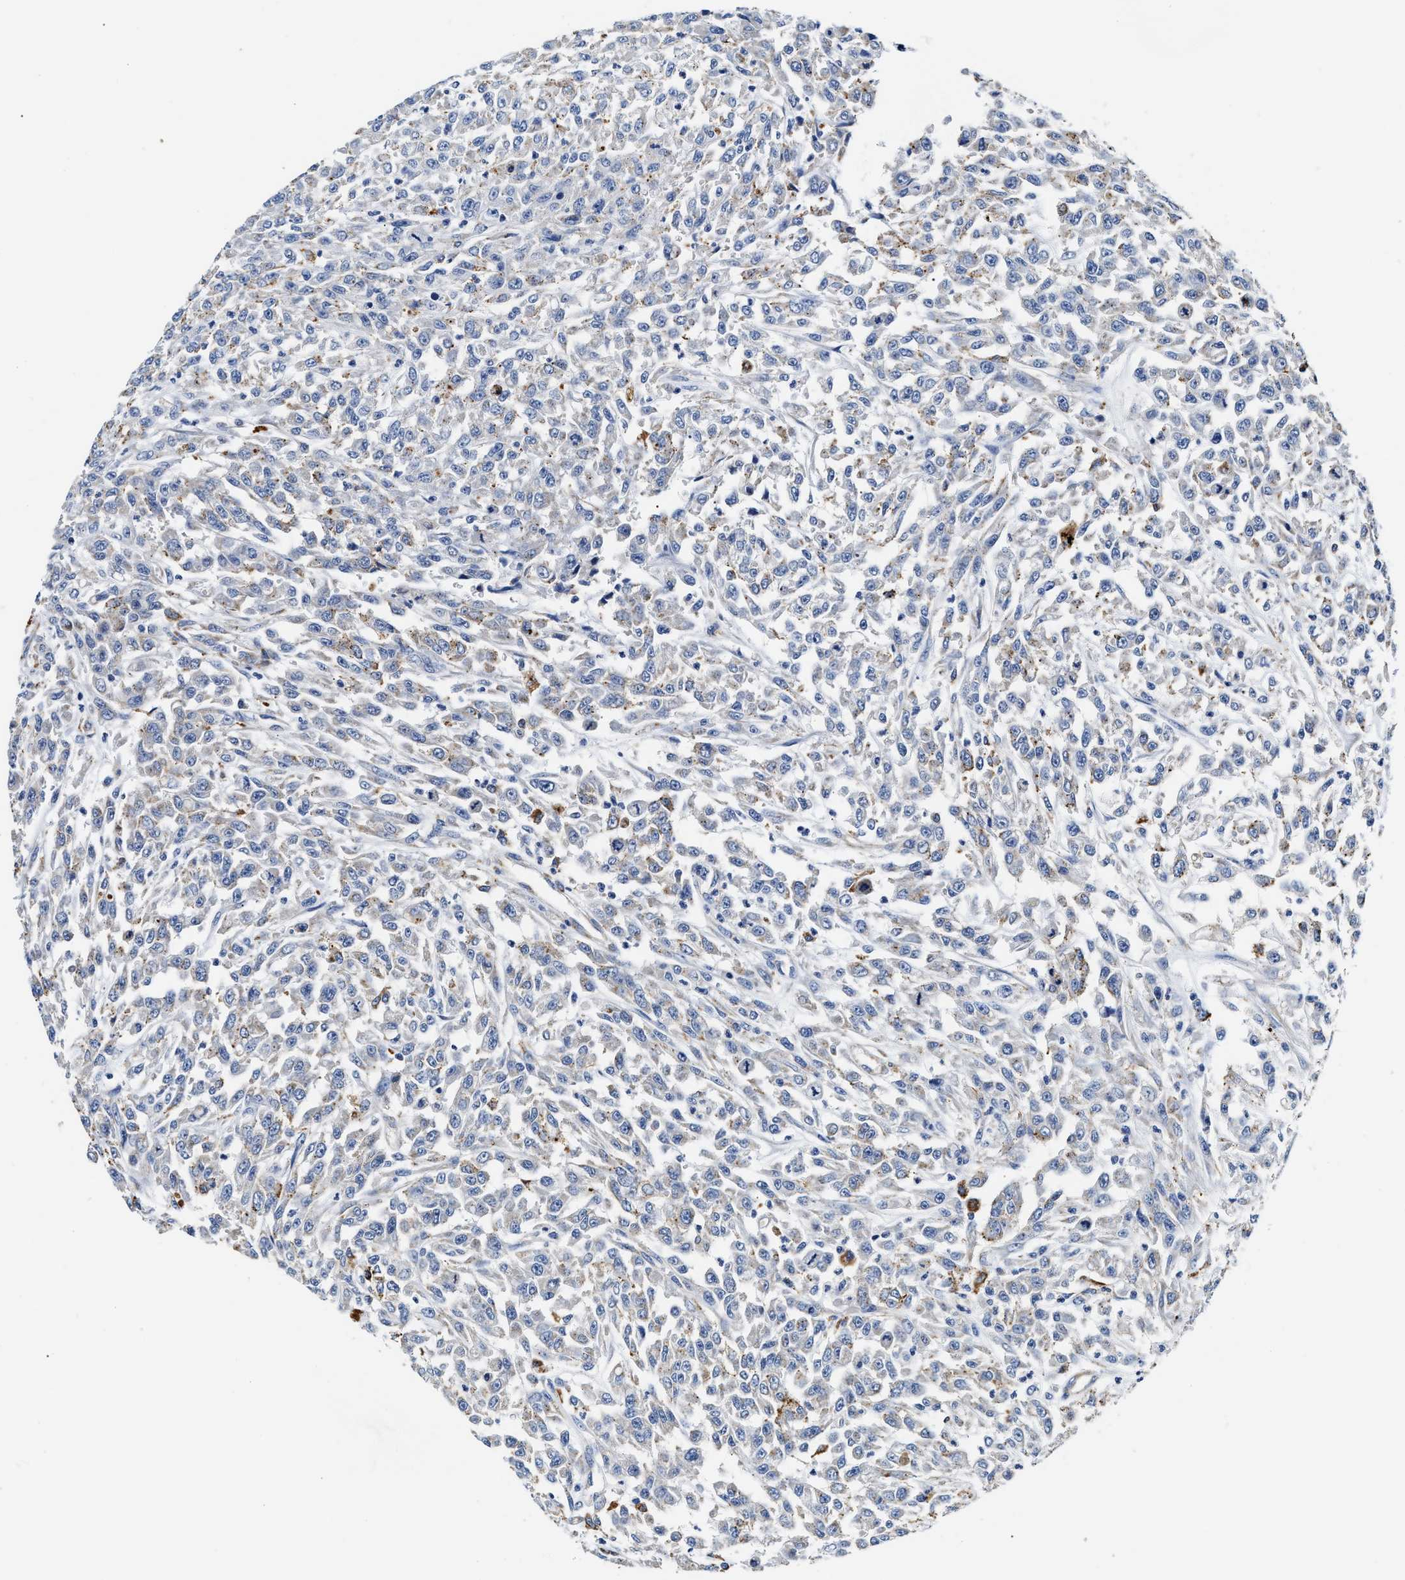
{"staining": {"intensity": "weak", "quantity": "25%-75%", "location": "cytoplasmic/membranous"}, "tissue": "urothelial cancer", "cell_type": "Tumor cells", "image_type": "cancer", "snomed": [{"axis": "morphology", "description": "Urothelial carcinoma, High grade"}, {"axis": "topography", "description": "Urinary bladder"}], "caption": "About 25%-75% of tumor cells in human high-grade urothelial carcinoma display weak cytoplasmic/membranous protein staining as visualized by brown immunohistochemical staining.", "gene": "ACADVL", "patient": {"sex": "male", "age": 46}}